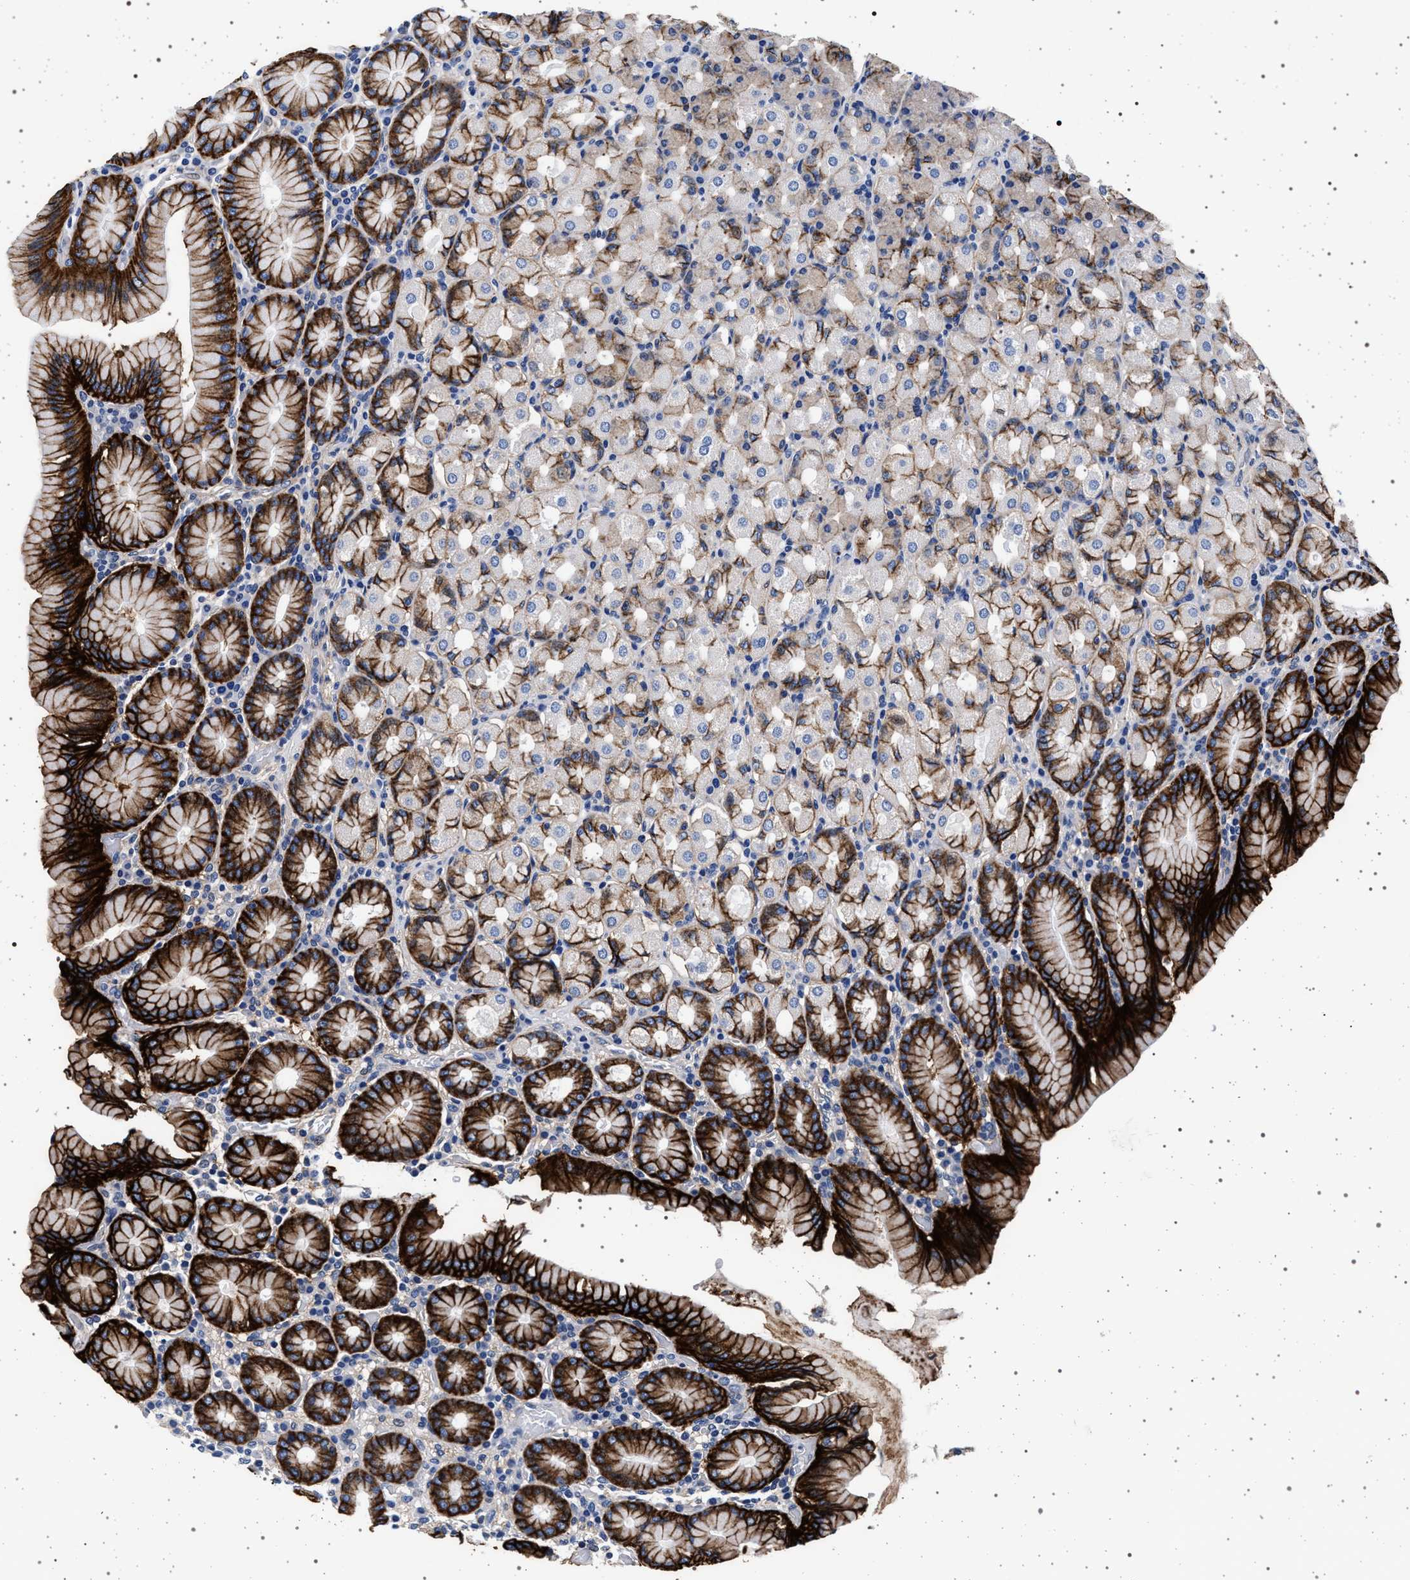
{"staining": {"intensity": "strong", "quantity": "25%-75%", "location": "cytoplasmic/membranous"}, "tissue": "stomach", "cell_type": "Glandular cells", "image_type": "normal", "snomed": [{"axis": "morphology", "description": "Normal tissue, NOS"}, {"axis": "topography", "description": "Stomach, upper"}], "caption": "Immunohistochemical staining of normal human stomach shows 25%-75% levels of strong cytoplasmic/membranous protein staining in approximately 25%-75% of glandular cells. Nuclei are stained in blue.", "gene": "SLC9A1", "patient": {"sex": "male", "age": 68}}